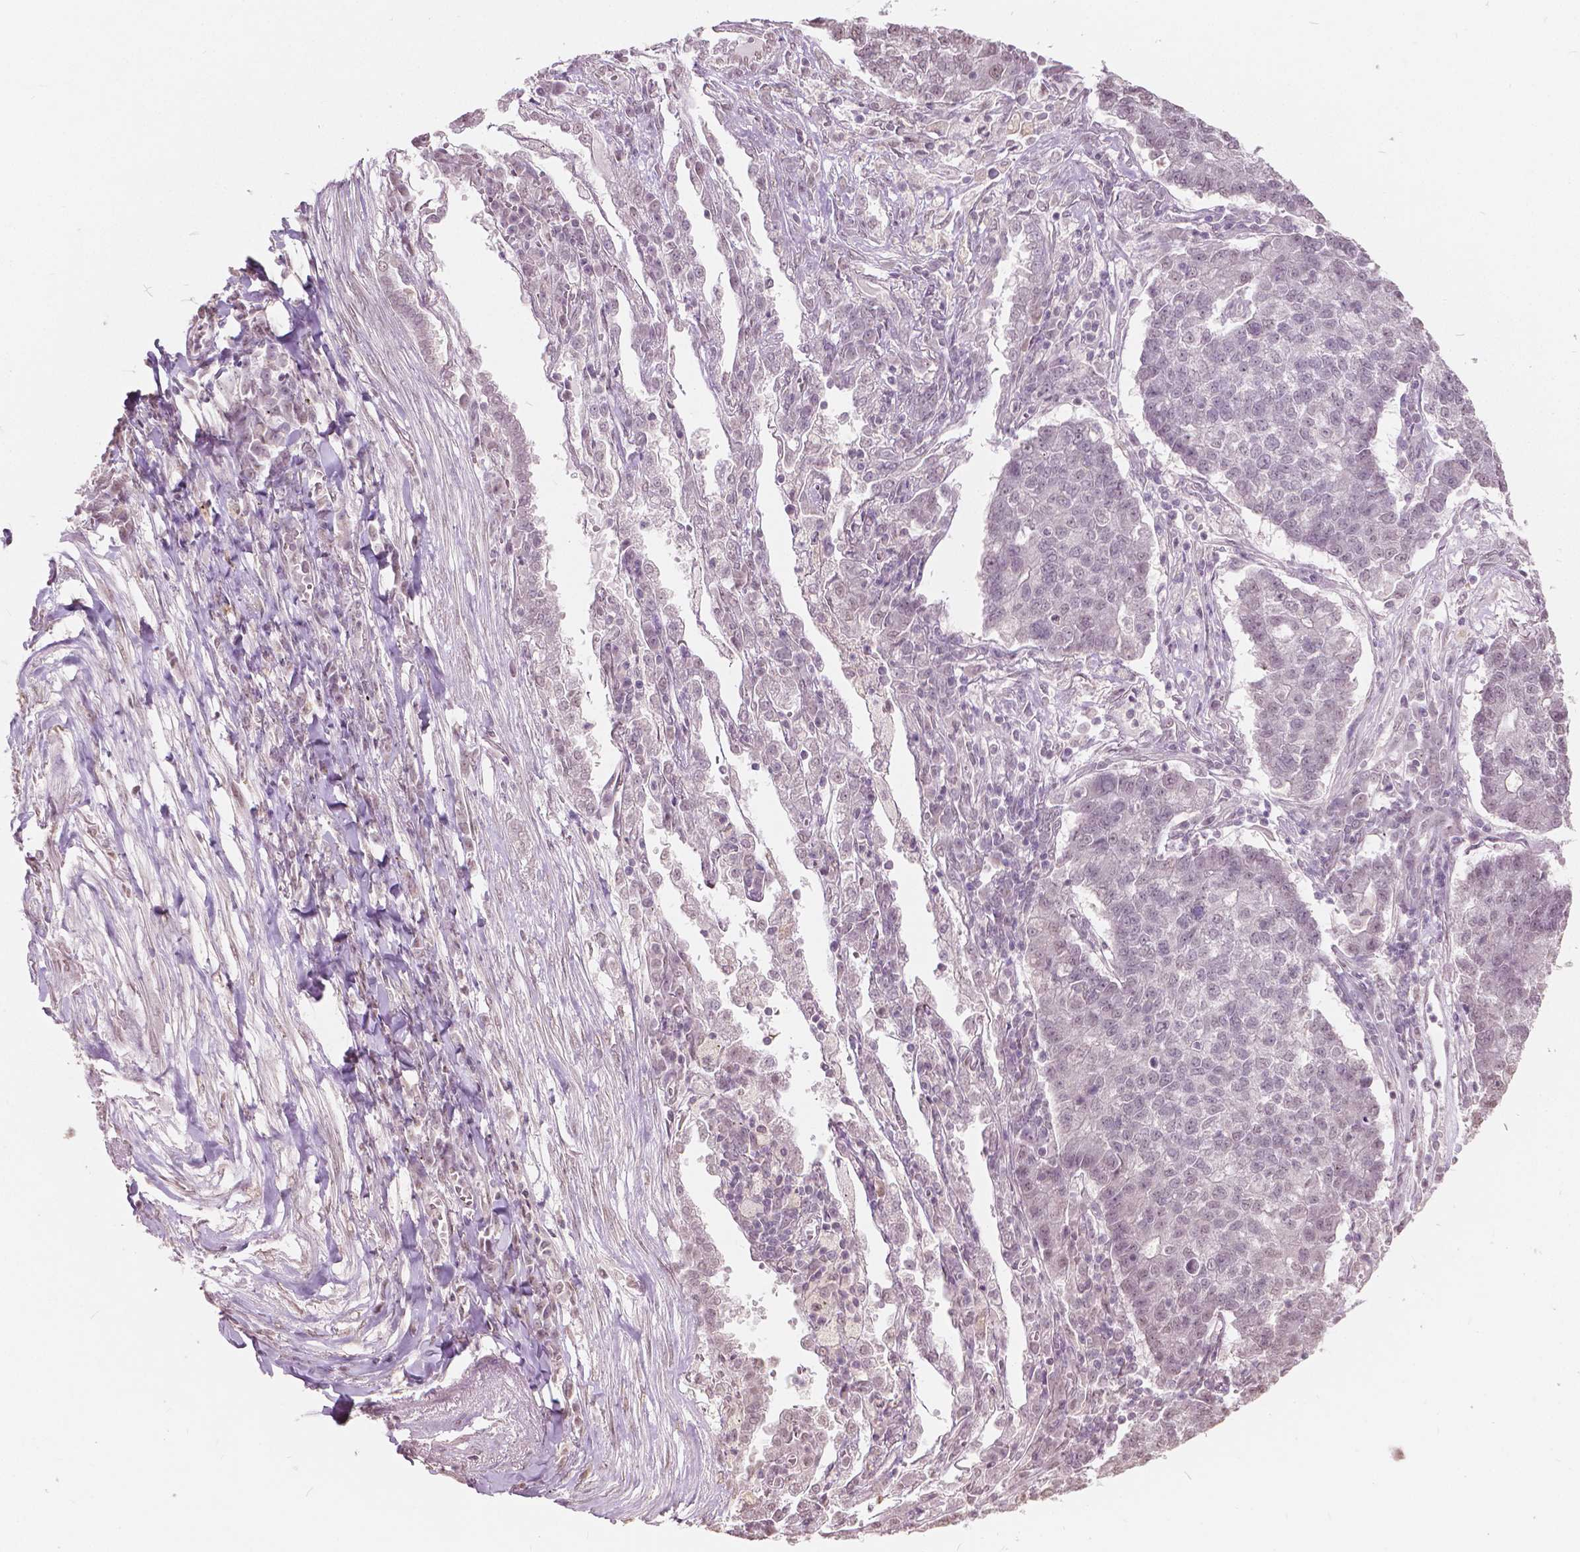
{"staining": {"intensity": "negative", "quantity": "none", "location": "none"}, "tissue": "lung cancer", "cell_type": "Tumor cells", "image_type": "cancer", "snomed": [{"axis": "morphology", "description": "Adenocarcinoma, NOS"}, {"axis": "topography", "description": "Lung"}], "caption": "Lung adenocarcinoma was stained to show a protein in brown. There is no significant positivity in tumor cells.", "gene": "HOXA10", "patient": {"sex": "male", "age": 57}}